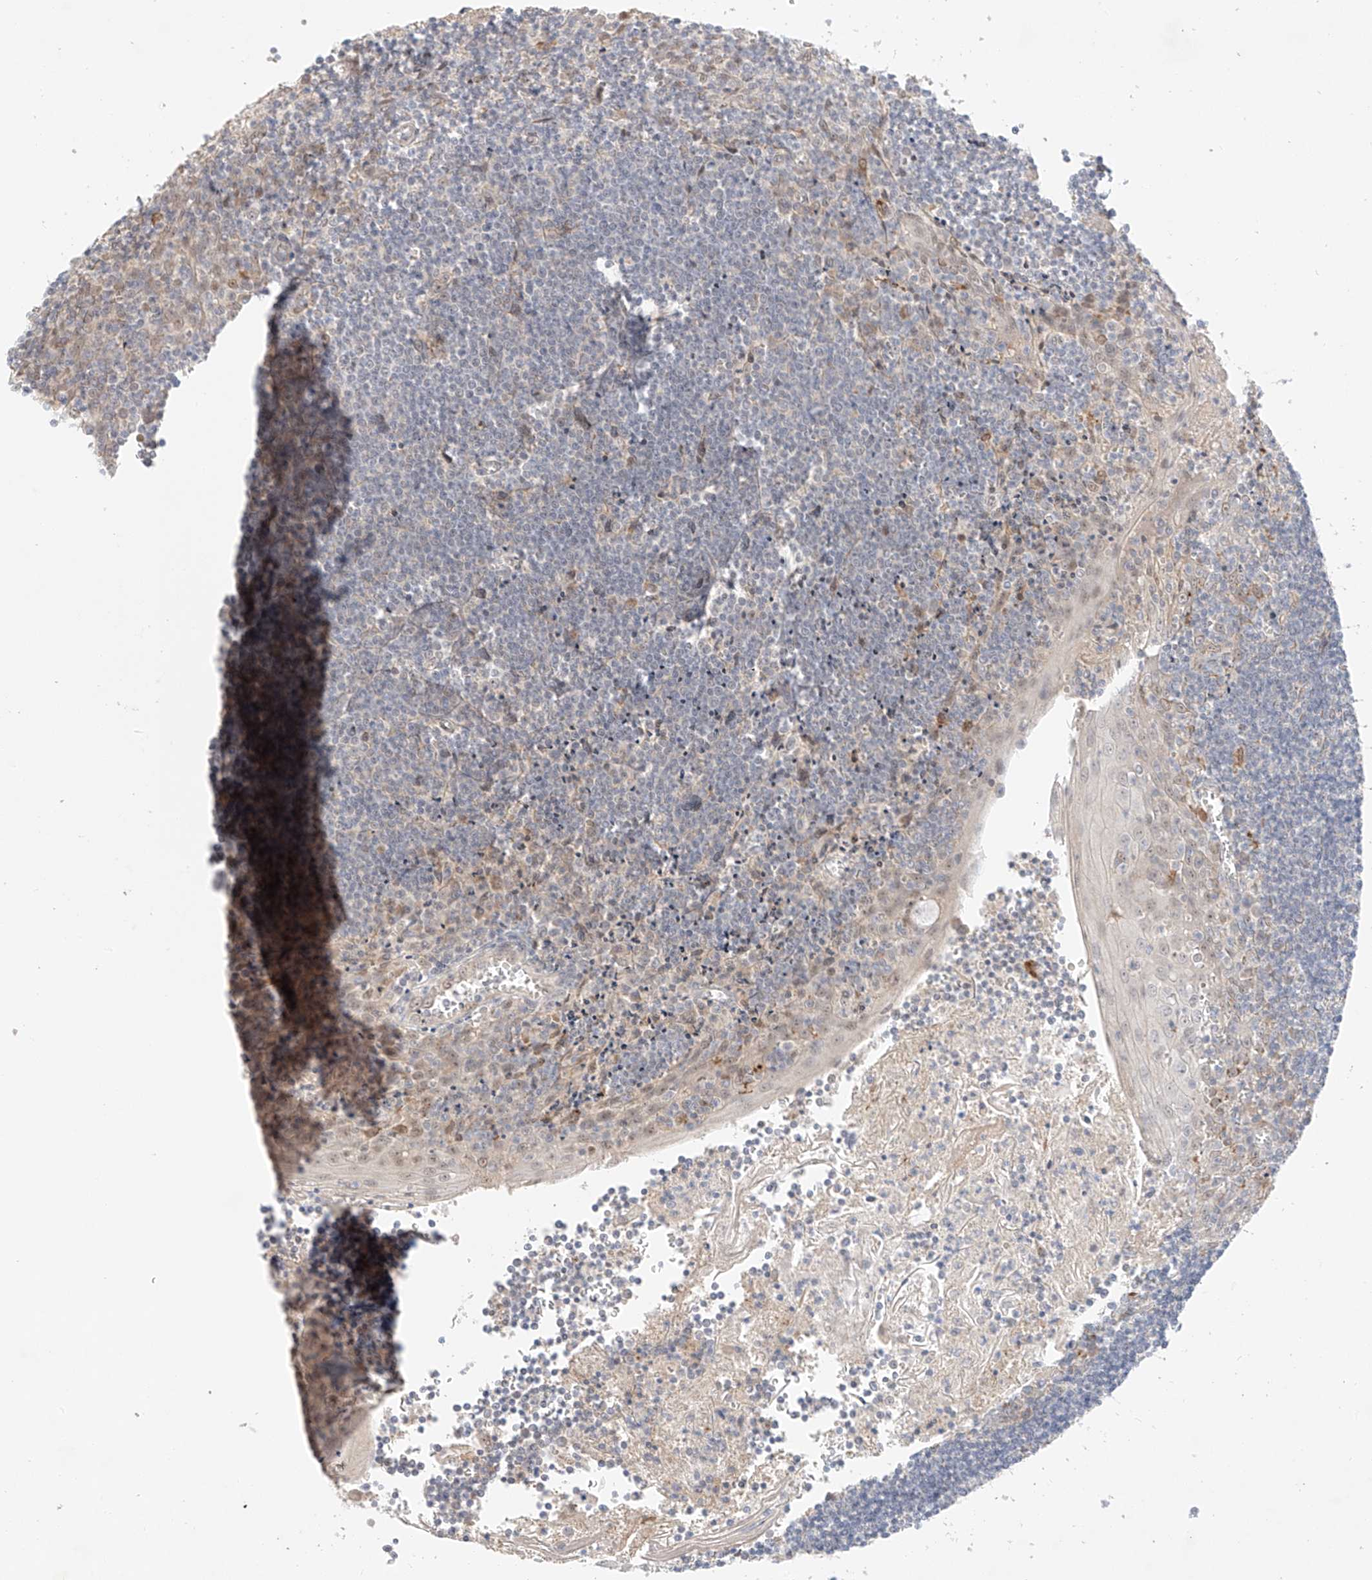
{"staining": {"intensity": "weak", "quantity": "<25%", "location": "nuclear"}, "tissue": "tonsil", "cell_type": "Germinal center cells", "image_type": "normal", "snomed": [{"axis": "morphology", "description": "Normal tissue, NOS"}, {"axis": "topography", "description": "Tonsil"}], "caption": "This is a photomicrograph of immunohistochemistry (IHC) staining of benign tonsil, which shows no staining in germinal center cells.", "gene": "IL22RA2", "patient": {"sex": "male", "age": 27}}